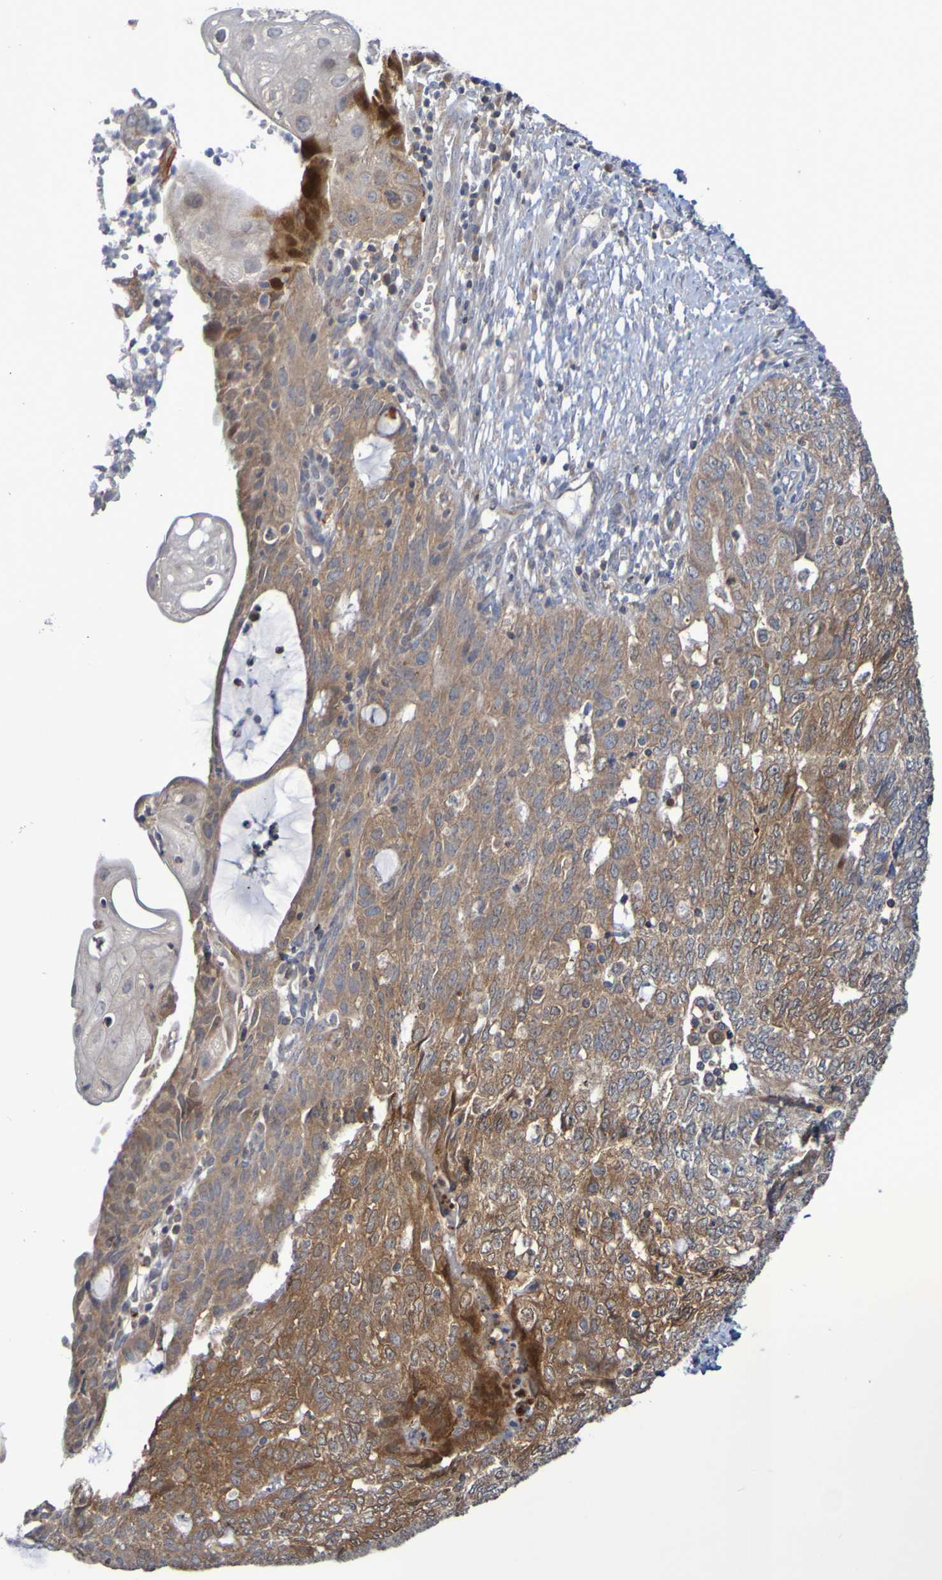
{"staining": {"intensity": "moderate", "quantity": "25%-75%", "location": "cytoplasmic/membranous"}, "tissue": "endometrial cancer", "cell_type": "Tumor cells", "image_type": "cancer", "snomed": [{"axis": "morphology", "description": "Adenocarcinoma, NOS"}, {"axis": "topography", "description": "Endometrium"}], "caption": "The histopathology image displays immunohistochemical staining of endometrial adenocarcinoma. There is moderate cytoplasmic/membranous expression is seen in about 25%-75% of tumor cells.", "gene": "C3orf18", "patient": {"sex": "female", "age": 32}}